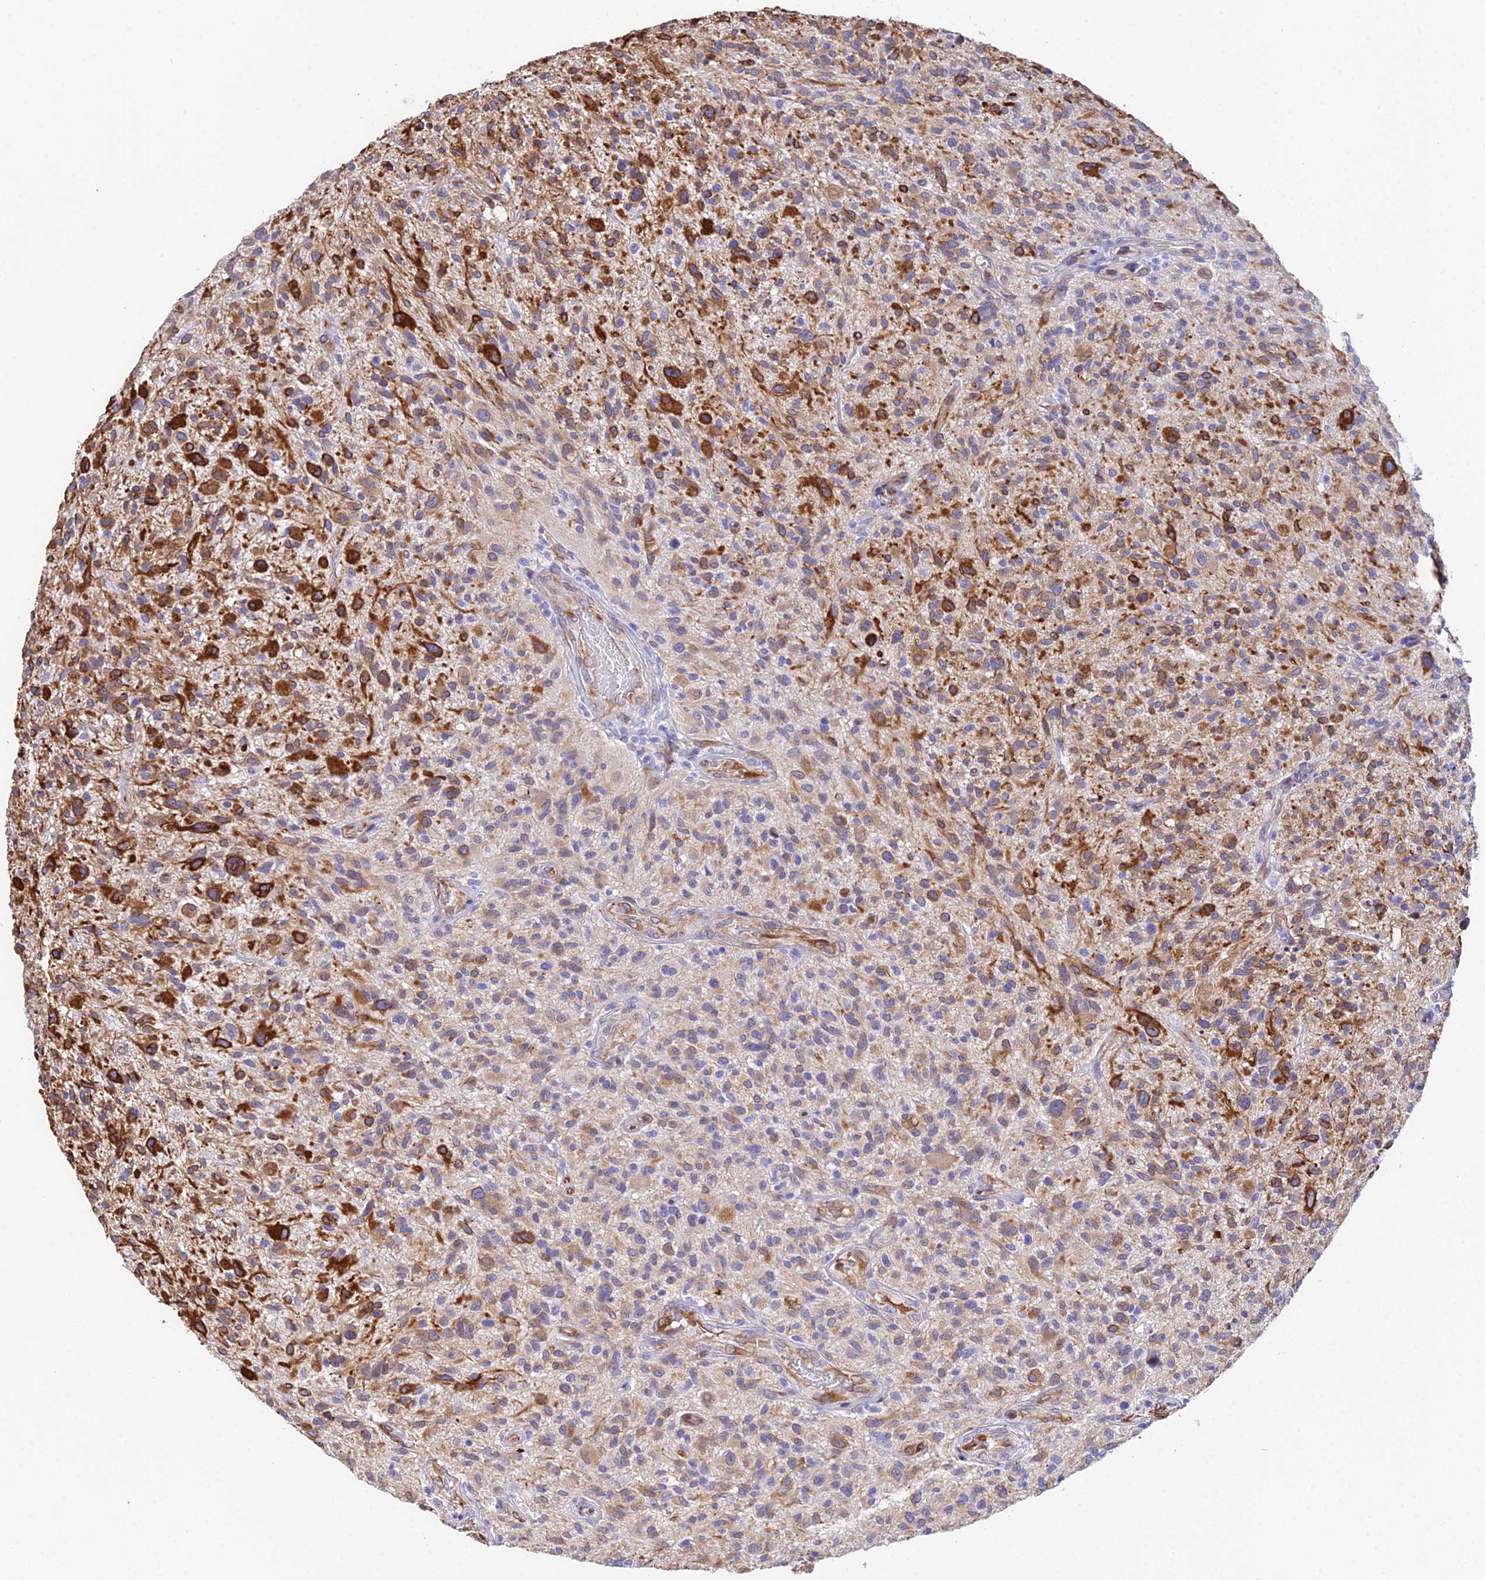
{"staining": {"intensity": "strong", "quantity": "25%-75%", "location": "cytoplasmic/membranous"}, "tissue": "glioma", "cell_type": "Tumor cells", "image_type": "cancer", "snomed": [{"axis": "morphology", "description": "Glioma, malignant, High grade"}, {"axis": "topography", "description": "Brain"}], "caption": "Human glioma stained for a protein (brown) exhibits strong cytoplasmic/membranous positive expression in approximately 25%-75% of tumor cells.", "gene": "MXRA7", "patient": {"sex": "male", "age": 47}}